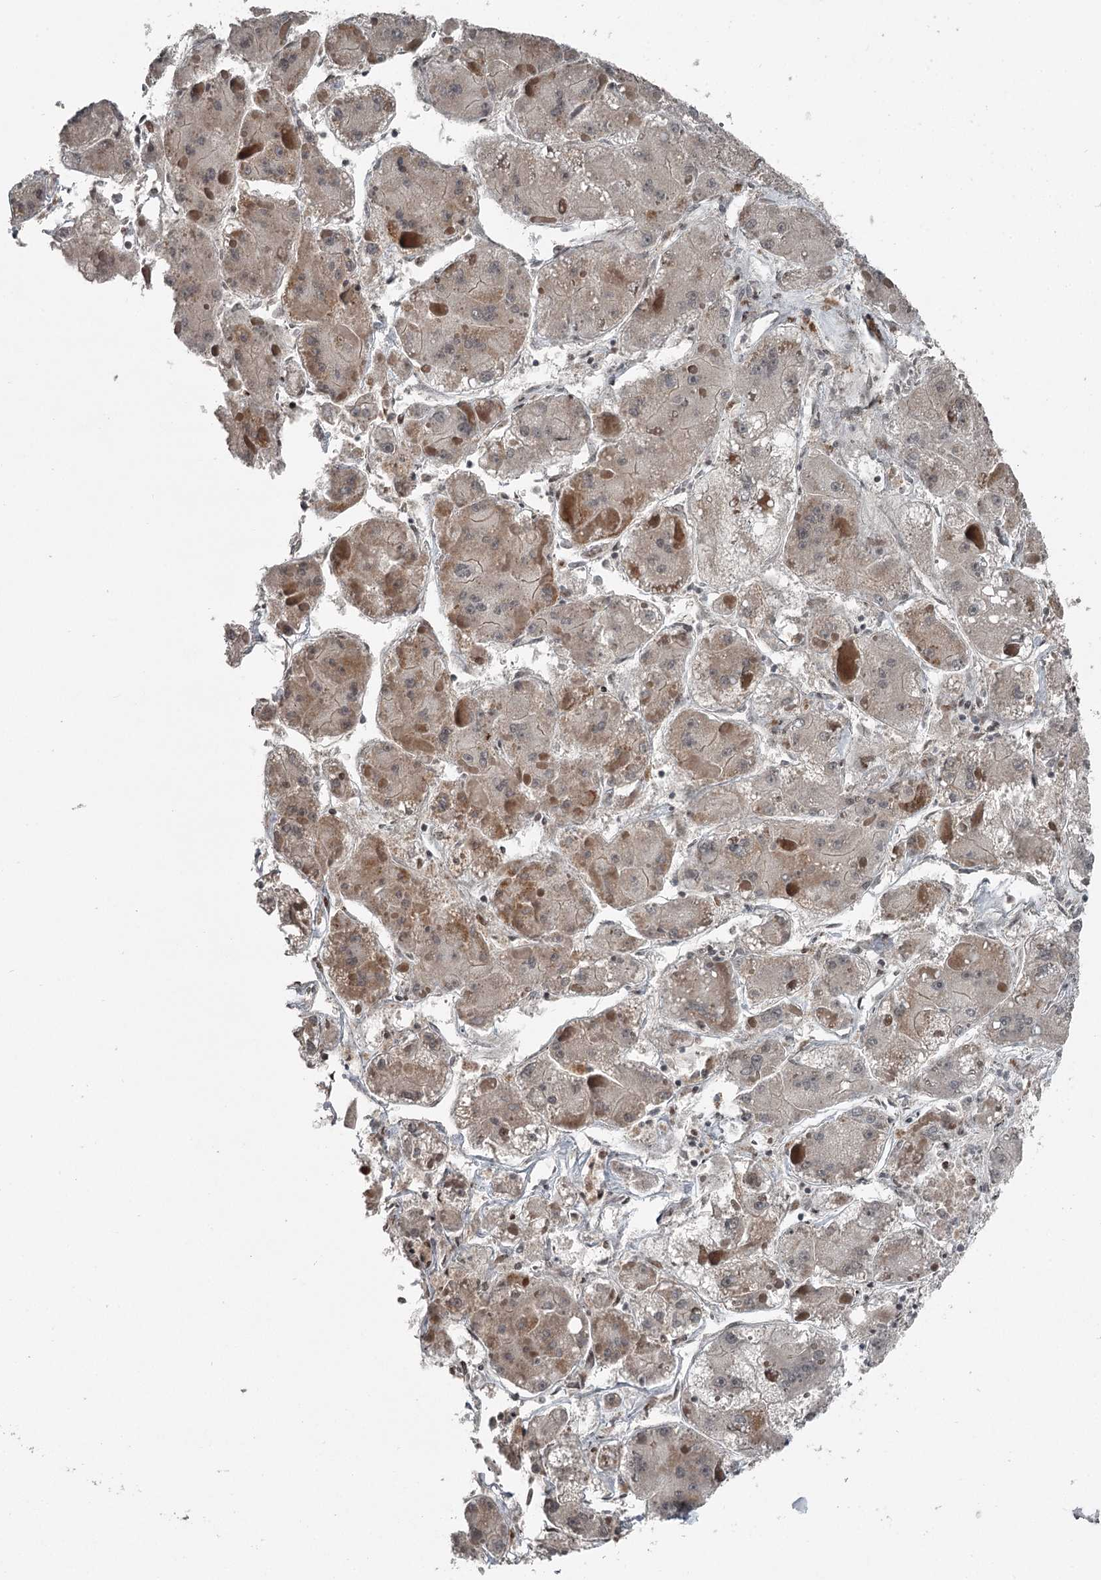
{"staining": {"intensity": "weak", "quantity": "25%-75%", "location": "cytoplasmic/membranous"}, "tissue": "liver cancer", "cell_type": "Tumor cells", "image_type": "cancer", "snomed": [{"axis": "morphology", "description": "Carcinoma, Hepatocellular, NOS"}, {"axis": "topography", "description": "Liver"}], "caption": "DAB immunohistochemical staining of hepatocellular carcinoma (liver) exhibits weak cytoplasmic/membranous protein expression in about 25%-75% of tumor cells.", "gene": "RASSF8", "patient": {"sex": "female", "age": 73}}